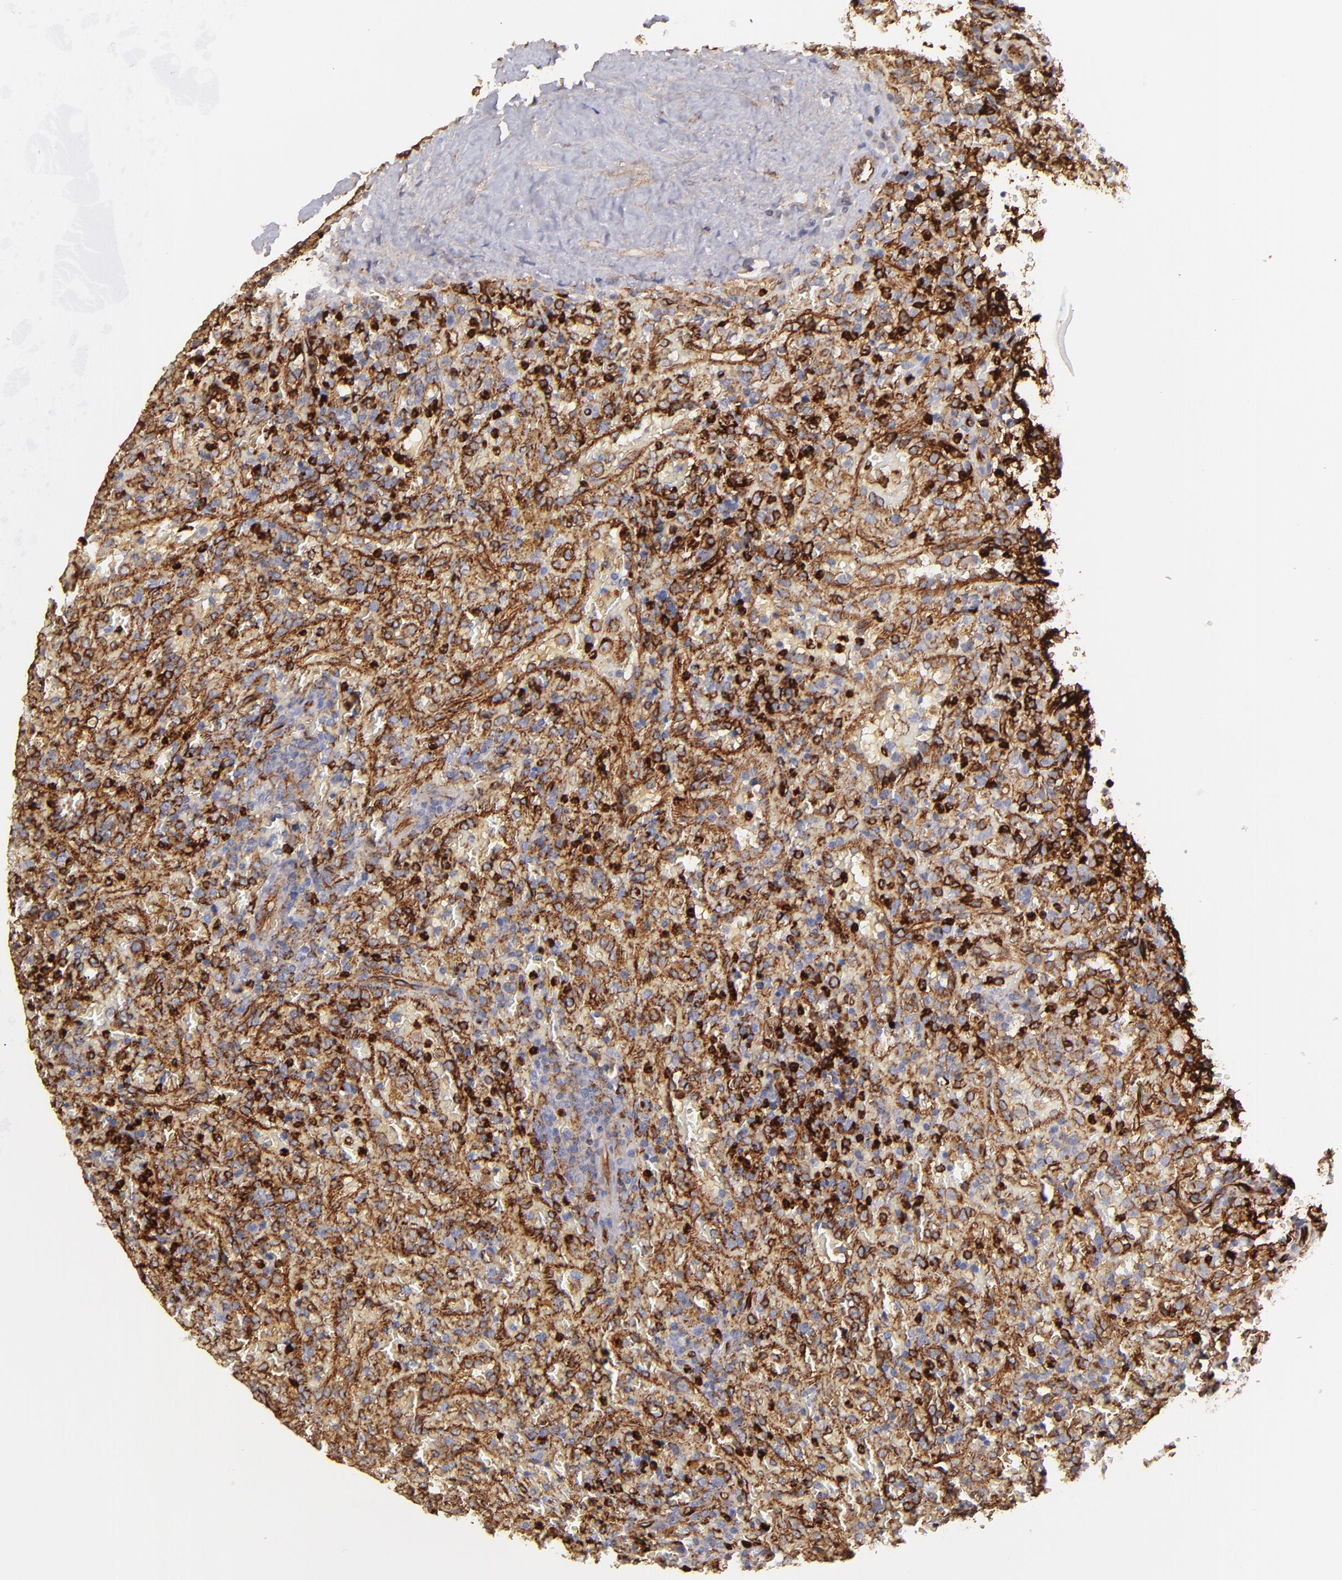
{"staining": {"intensity": "moderate", "quantity": "<25%", "location": "cytoplasmic/membranous"}, "tissue": "lymphoma", "cell_type": "Tumor cells", "image_type": "cancer", "snomed": [{"axis": "morphology", "description": "Malignant lymphoma, non-Hodgkin's type, High grade"}, {"axis": "topography", "description": "Spleen"}, {"axis": "topography", "description": "Lymph node"}], "caption": "High-grade malignant lymphoma, non-Hodgkin's type was stained to show a protein in brown. There is low levels of moderate cytoplasmic/membranous staining in approximately <25% of tumor cells. (brown staining indicates protein expression, while blue staining denotes nuclei).", "gene": "DYSF", "patient": {"sex": "female", "age": 70}}